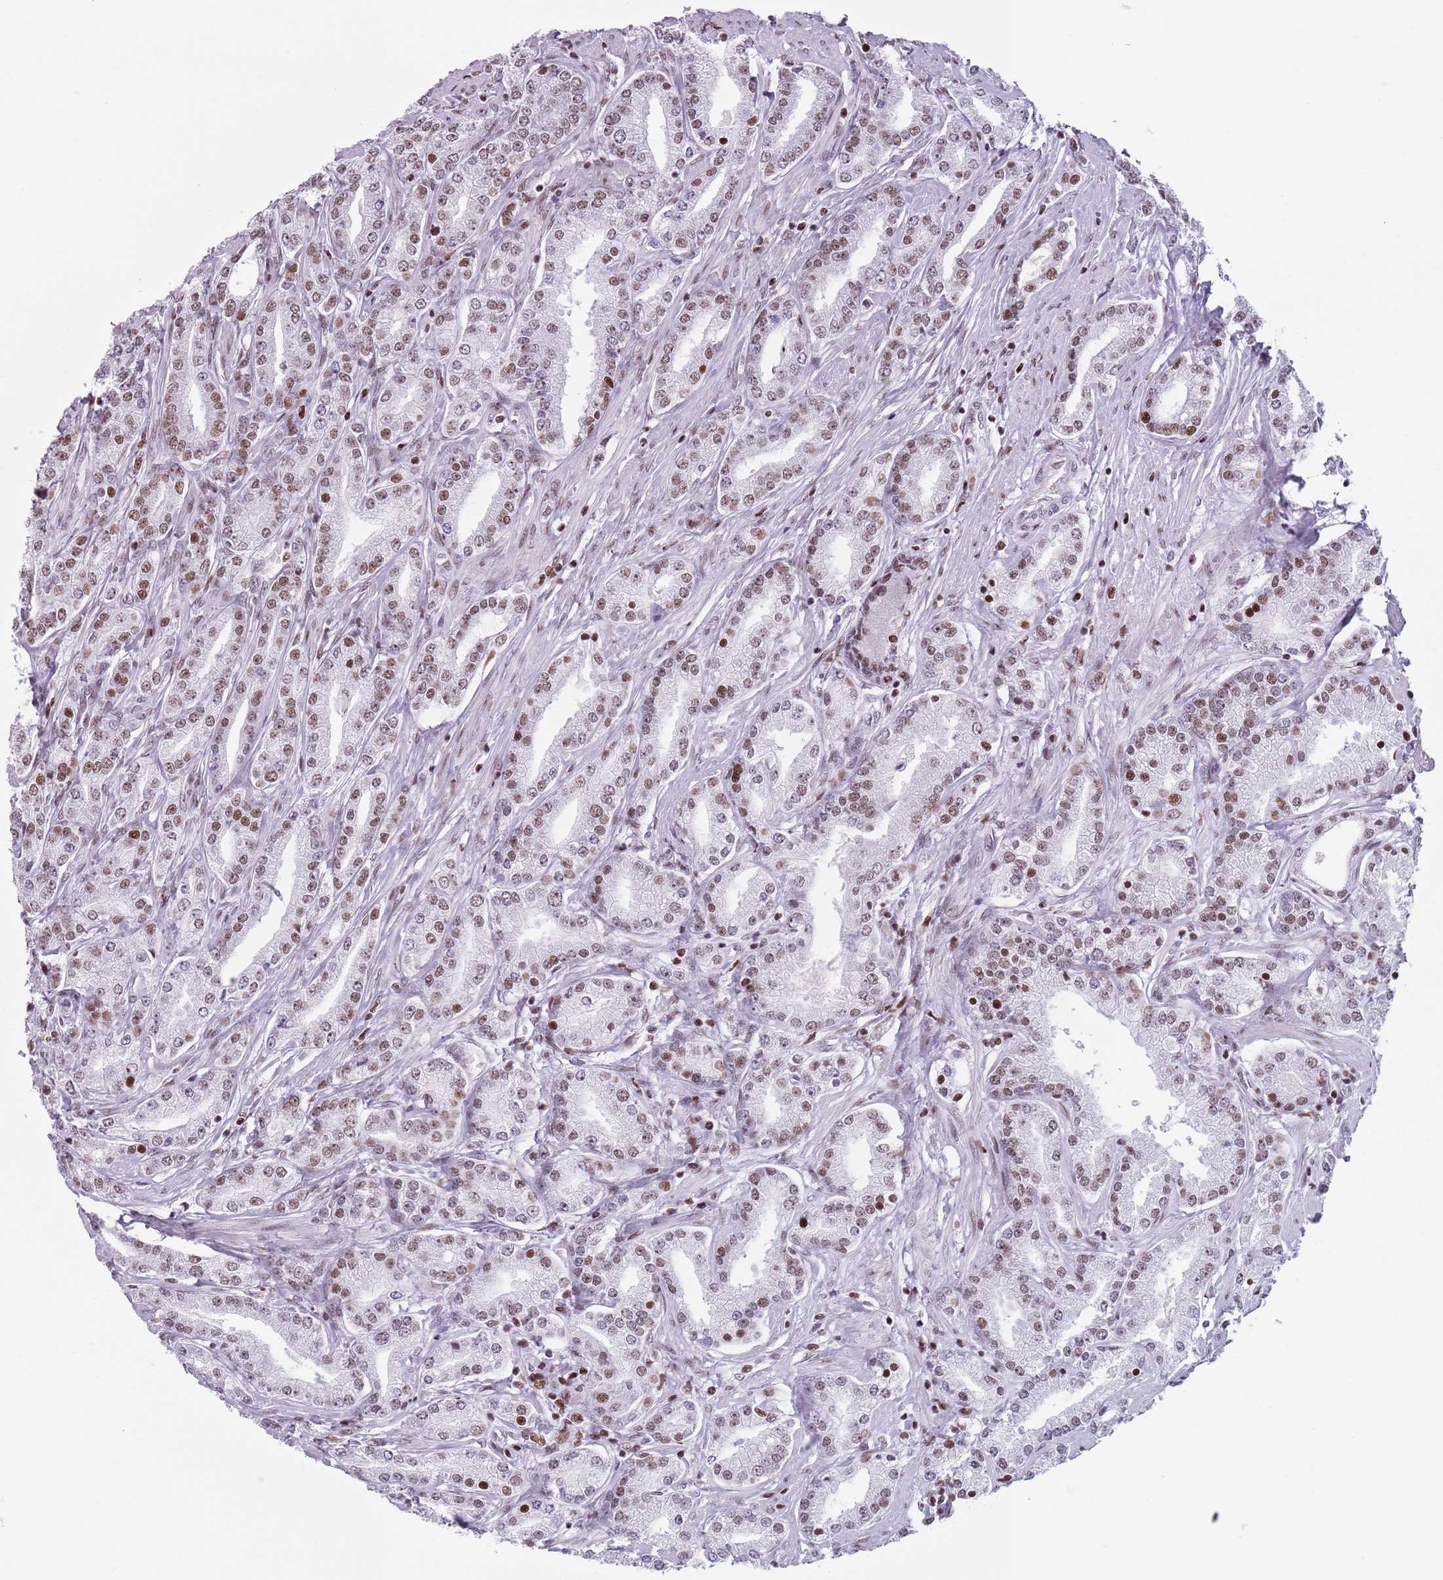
{"staining": {"intensity": "moderate", "quantity": ">75%", "location": "nuclear"}, "tissue": "prostate cancer", "cell_type": "Tumor cells", "image_type": "cancer", "snomed": [{"axis": "morphology", "description": "Adenocarcinoma, High grade"}, {"axis": "topography", "description": "Prostate"}], "caption": "The immunohistochemical stain labels moderate nuclear expression in tumor cells of prostate cancer tissue. The staining was performed using DAB (3,3'-diaminobenzidine), with brown indicating positive protein expression. Nuclei are stained blue with hematoxylin.", "gene": "FAM104B", "patient": {"sex": "male", "age": 66}}